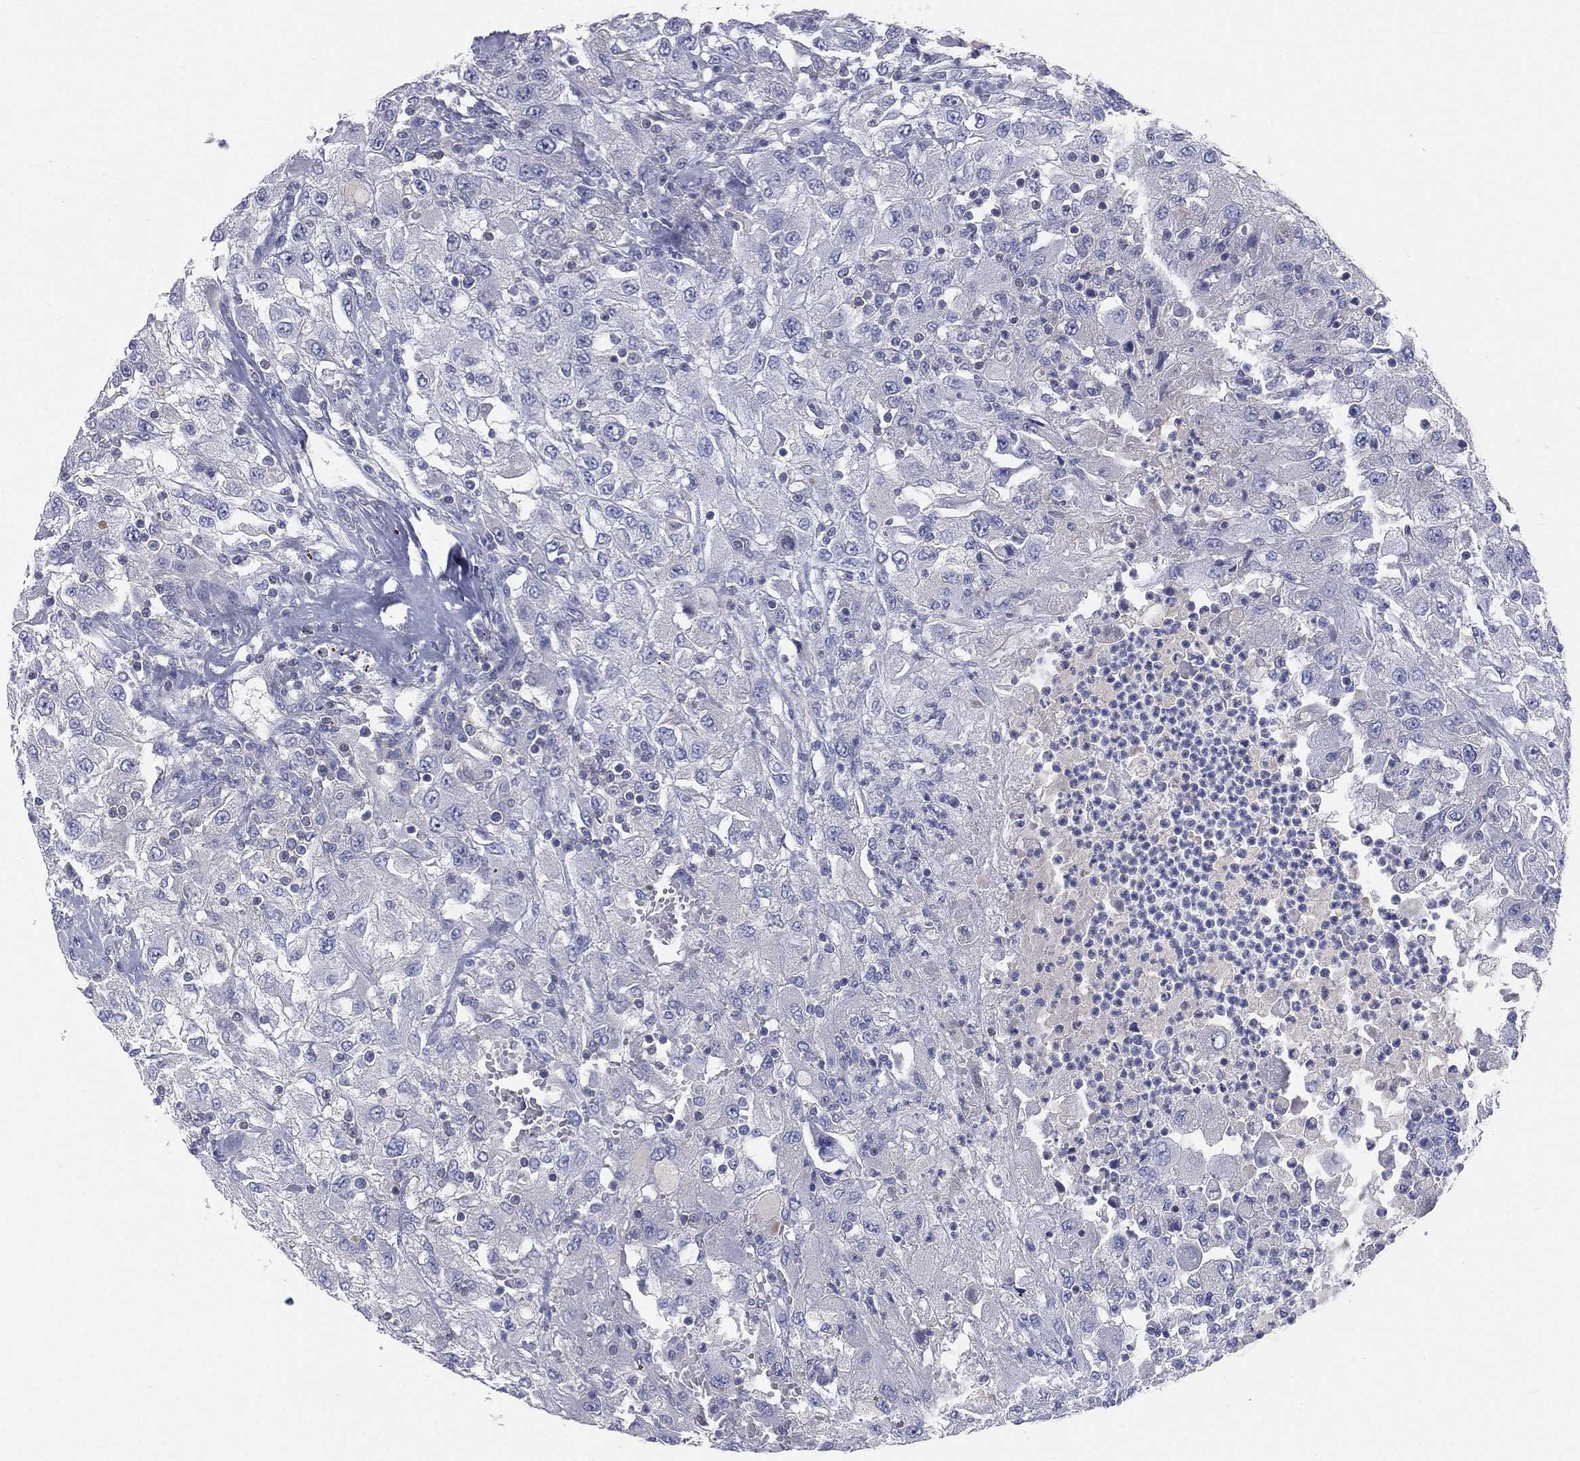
{"staining": {"intensity": "negative", "quantity": "none", "location": "none"}, "tissue": "renal cancer", "cell_type": "Tumor cells", "image_type": "cancer", "snomed": [{"axis": "morphology", "description": "Adenocarcinoma, NOS"}, {"axis": "topography", "description": "Kidney"}], "caption": "This is an IHC photomicrograph of human renal cancer (adenocarcinoma). There is no expression in tumor cells.", "gene": "CD3D", "patient": {"sex": "female", "age": 67}}